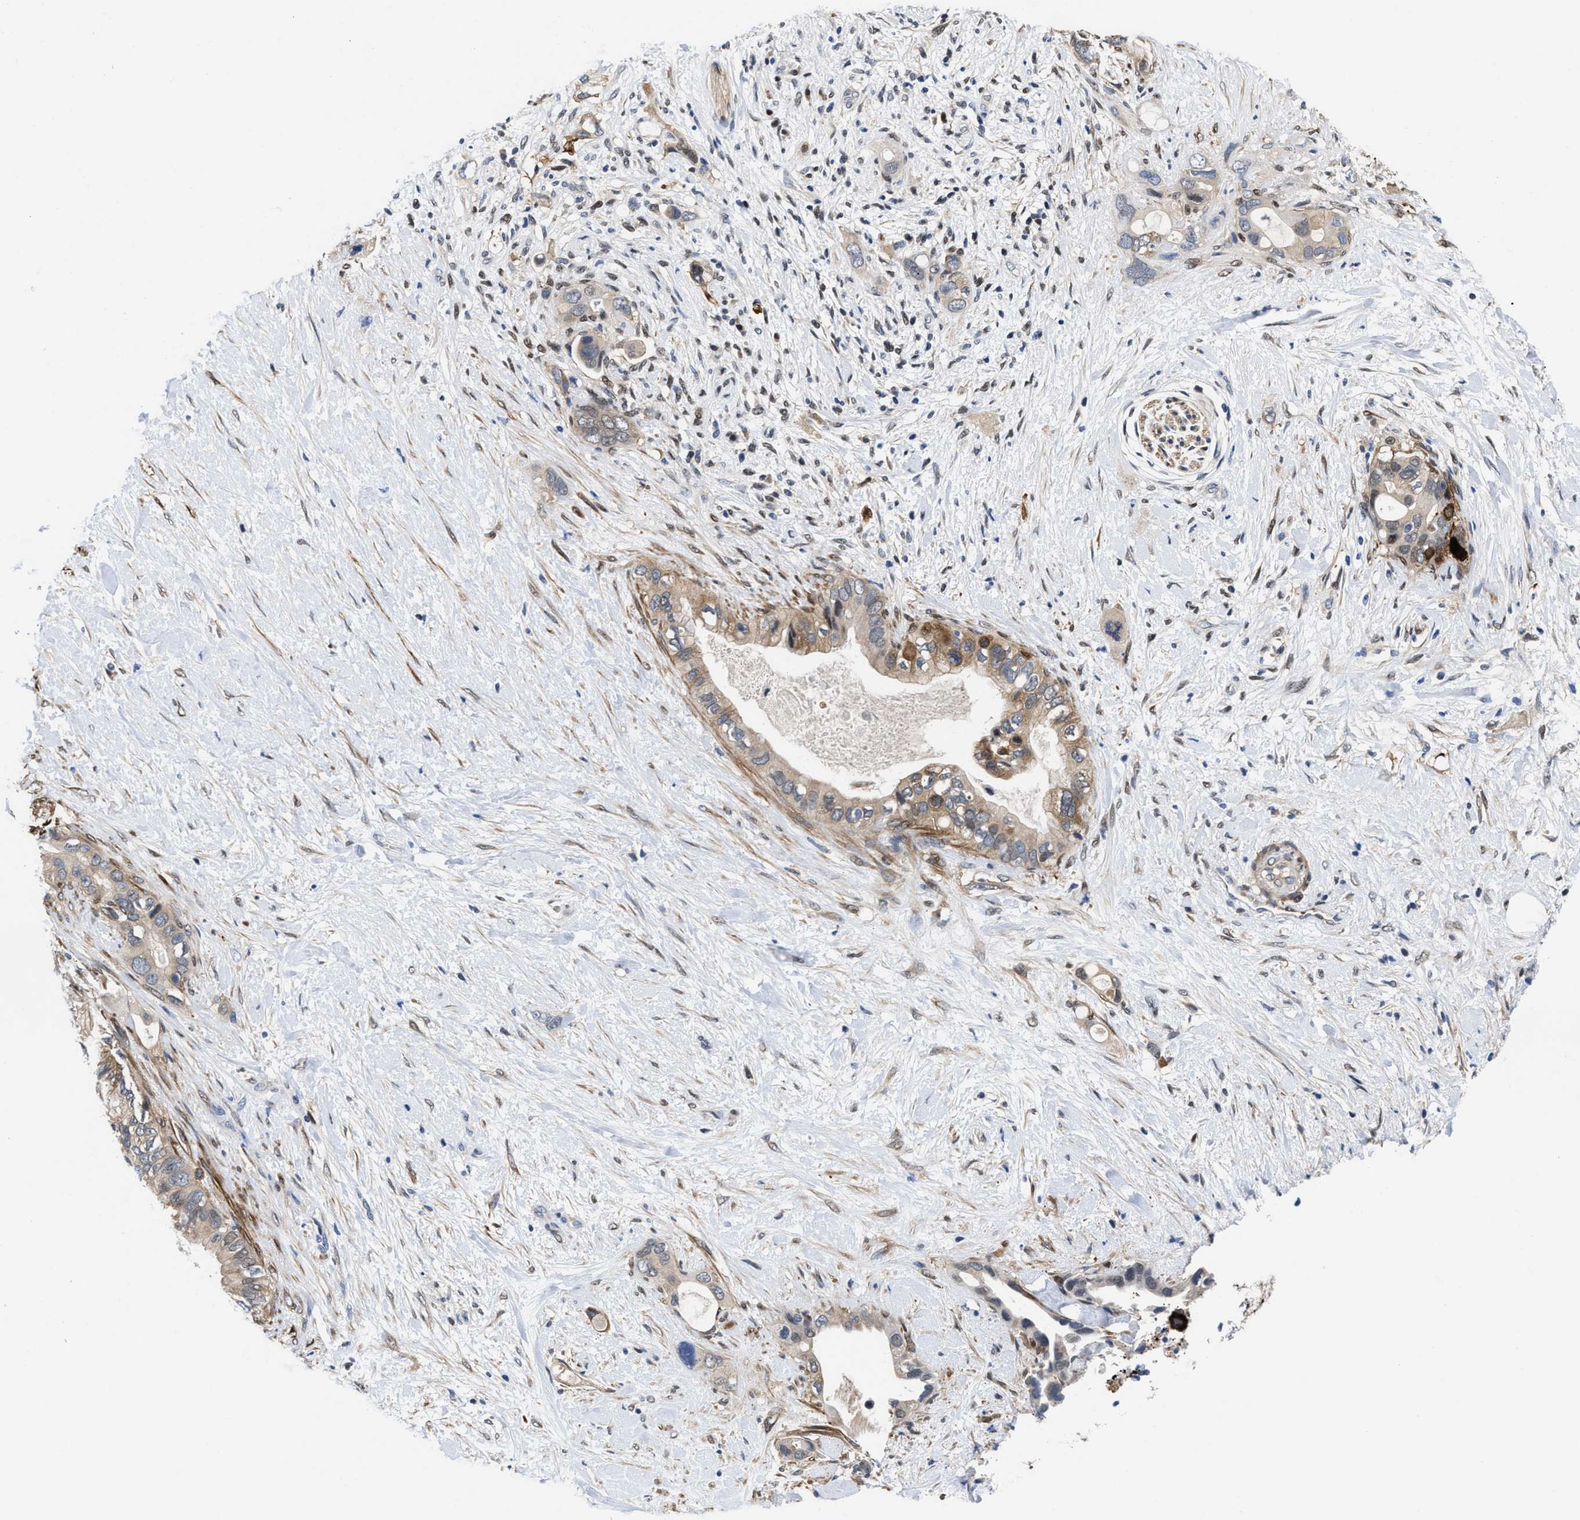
{"staining": {"intensity": "moderate", "quantity": ">75%", "location": "cytoplasmic/membranous"}, "tissue": "pancreatic cancer", "cell_type": "Tumor cells", "image_type": "cancer", "snomed": [{"axis": "morphology", "description": "Adenocarcinoma, NOS"}, {"axis": "topography", "description": "Pancreas"}], "caption": "About >75% of tumor cells in human pancreatic adenocarcinoma display moderate cytoplasmic/membranous protein staining as visualized by brown immunohistochemical staining.", "gene": "KIF12", "patient": {"sex": "female", "age": 56}}